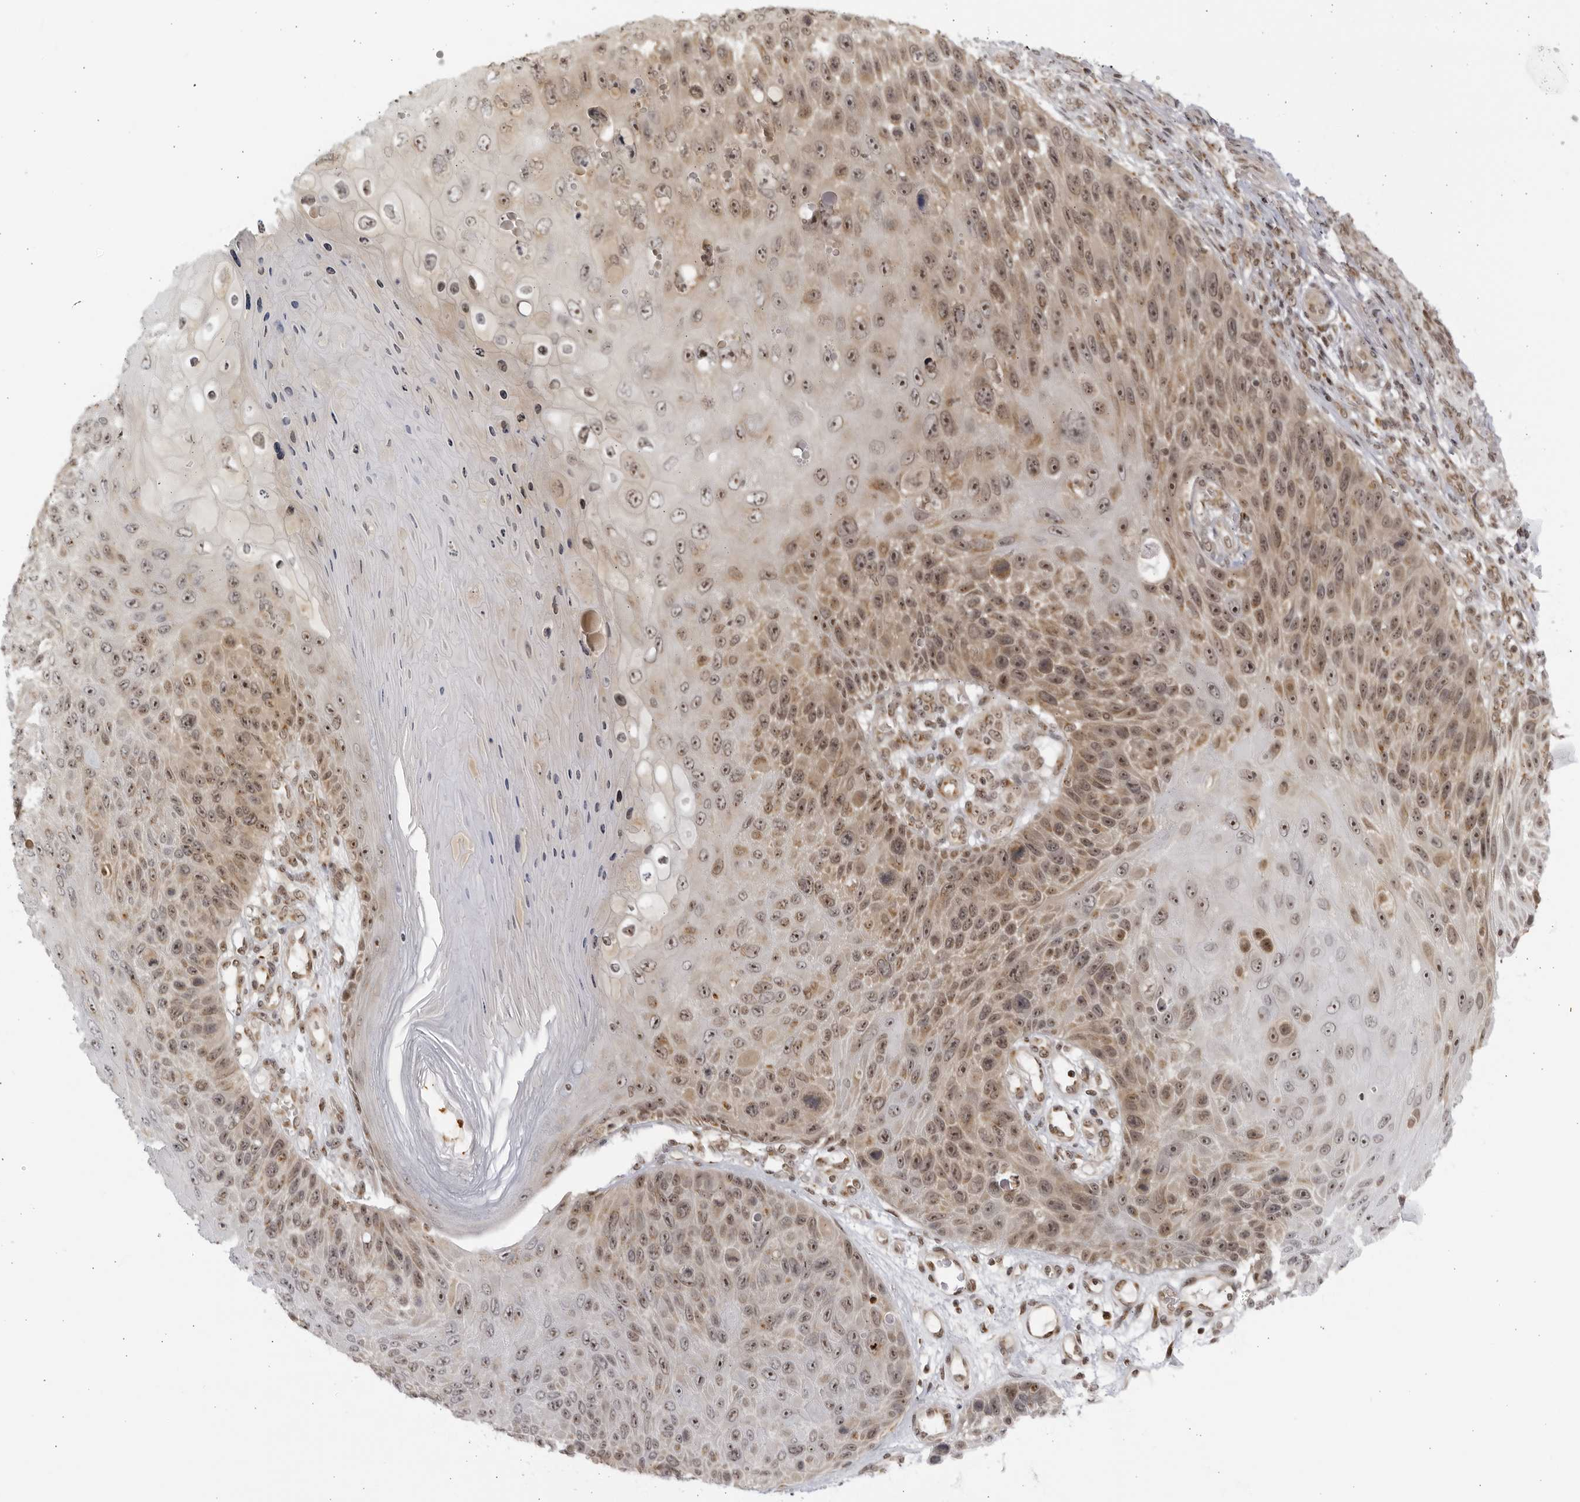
{"staining": {"intensity": "weak", "quantity": ">75%", "location": "cytoplasmic/membranous,nuclear"}, "tissue": "skin cancer", "cell_type": "Tumor cells", "image_type": "cancer", "snomed": [{"axis": "morphology", "description": "Squamous cell carcinoma, NOS"}, {"axis": "topography", "description": "Skin"}], "caption": "Protein staining demonstrates weak cytoplasmic/membranous and nuclear positivity in approximately >75% of tumor cells in skin cancer (squamous cell carcinoma).", "gene": "RASGEF1C", "patient": {"sex": "female", "age": 88}}